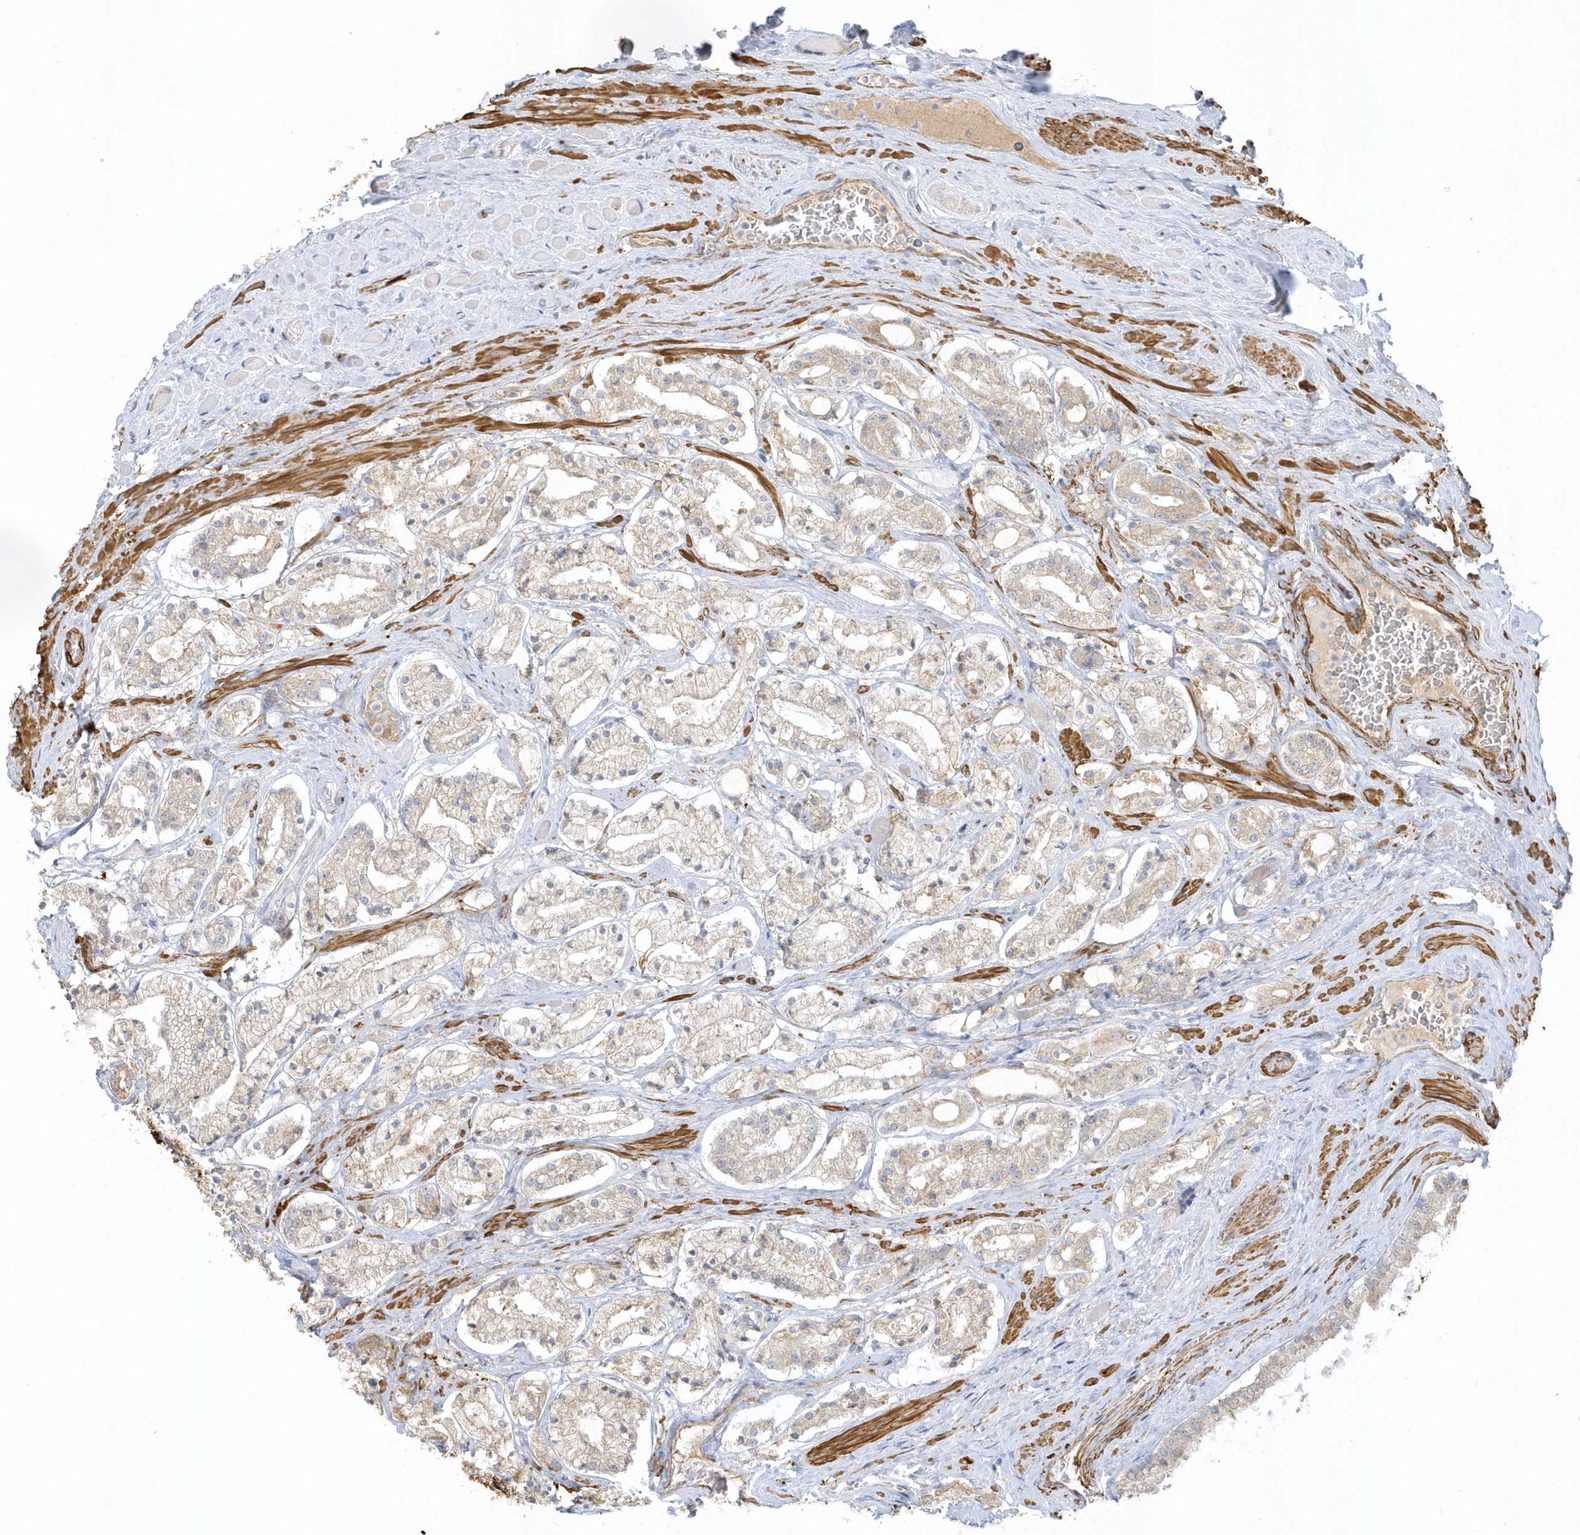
{"staining": {"intensity": "negative", "quantity": "none", "location": "none"}, "tissue": "prostate cancer", "cell_type": "Tumor cells", "image_type": "cancer", "snomed": [{"axis": "morphology", "description": "Adenocarcinoma, High grade"}, {"axis": "topography", "description": "Prostate"}], "caption": "Prostate cancer was stained to show a protein in brown. There is no significant staining in tumor cells.", "gene": "THADA", "patient": {"sex": "male", "age": 64}}